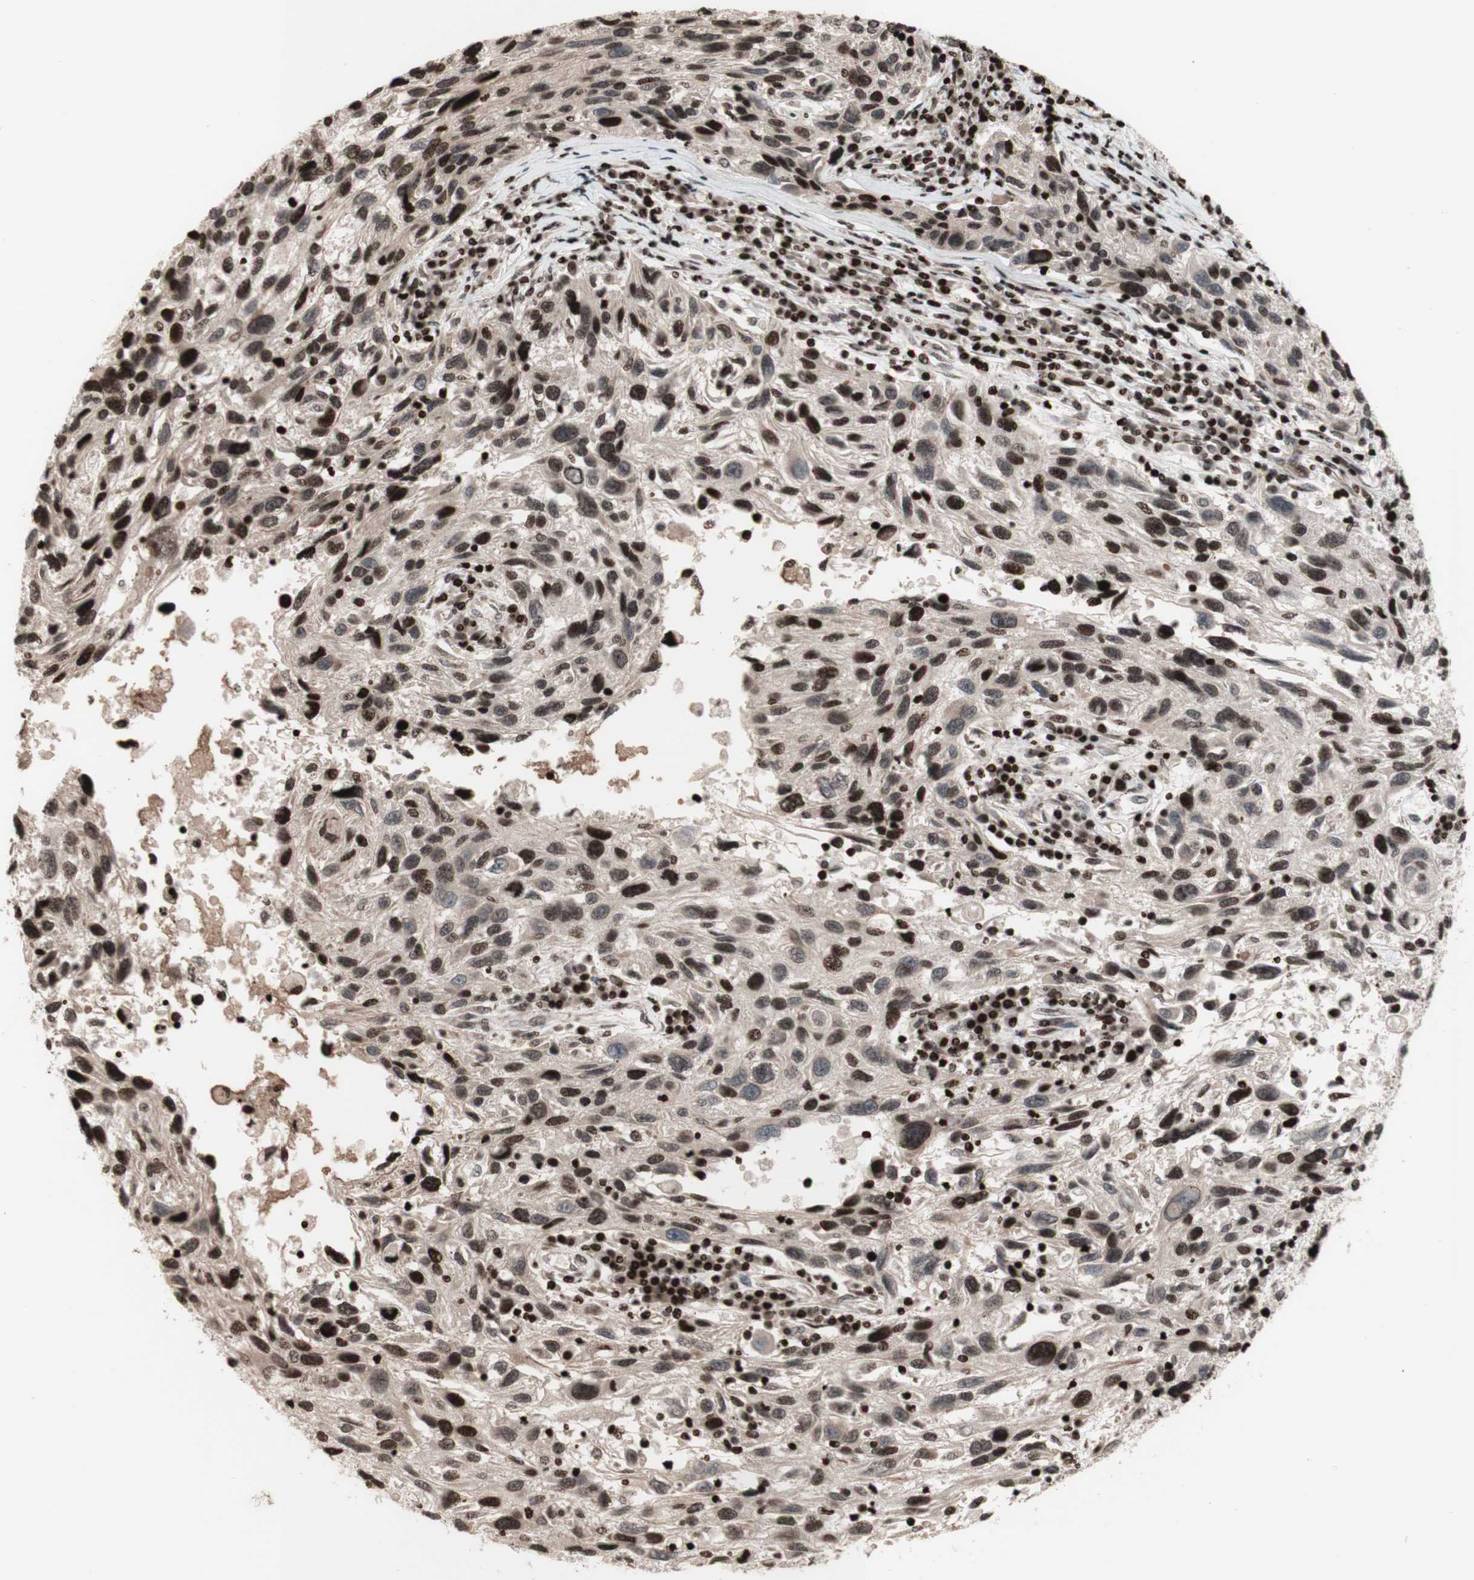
{"staining": {"intensity": "strong", "quantity": "25%-75%", "location": "cytoplasmic/membranous,nuclear"}, "tissue": "melanoma", "cell_type": "Tumor cells", "image_type": "cancer", "snomed": [{"axis": "morphology", "description": "Malignant melanoma, NOS"}, {"axis": "topography", "description": "Skin"}], "caption": "High-power microscopy captured an immunohistochemistry (IHC) image of malignant melanoma, revealing strong cytoplasmic/membranous and nuclear positivity in approximately 25%-75% of tumor cells. (Stains: DAB in brown, nuclei in blue, Microscopy: brightfield microscopy at high magnification).", "gene": "POLA1", "patient": {"sex": "male", "age": 53}}